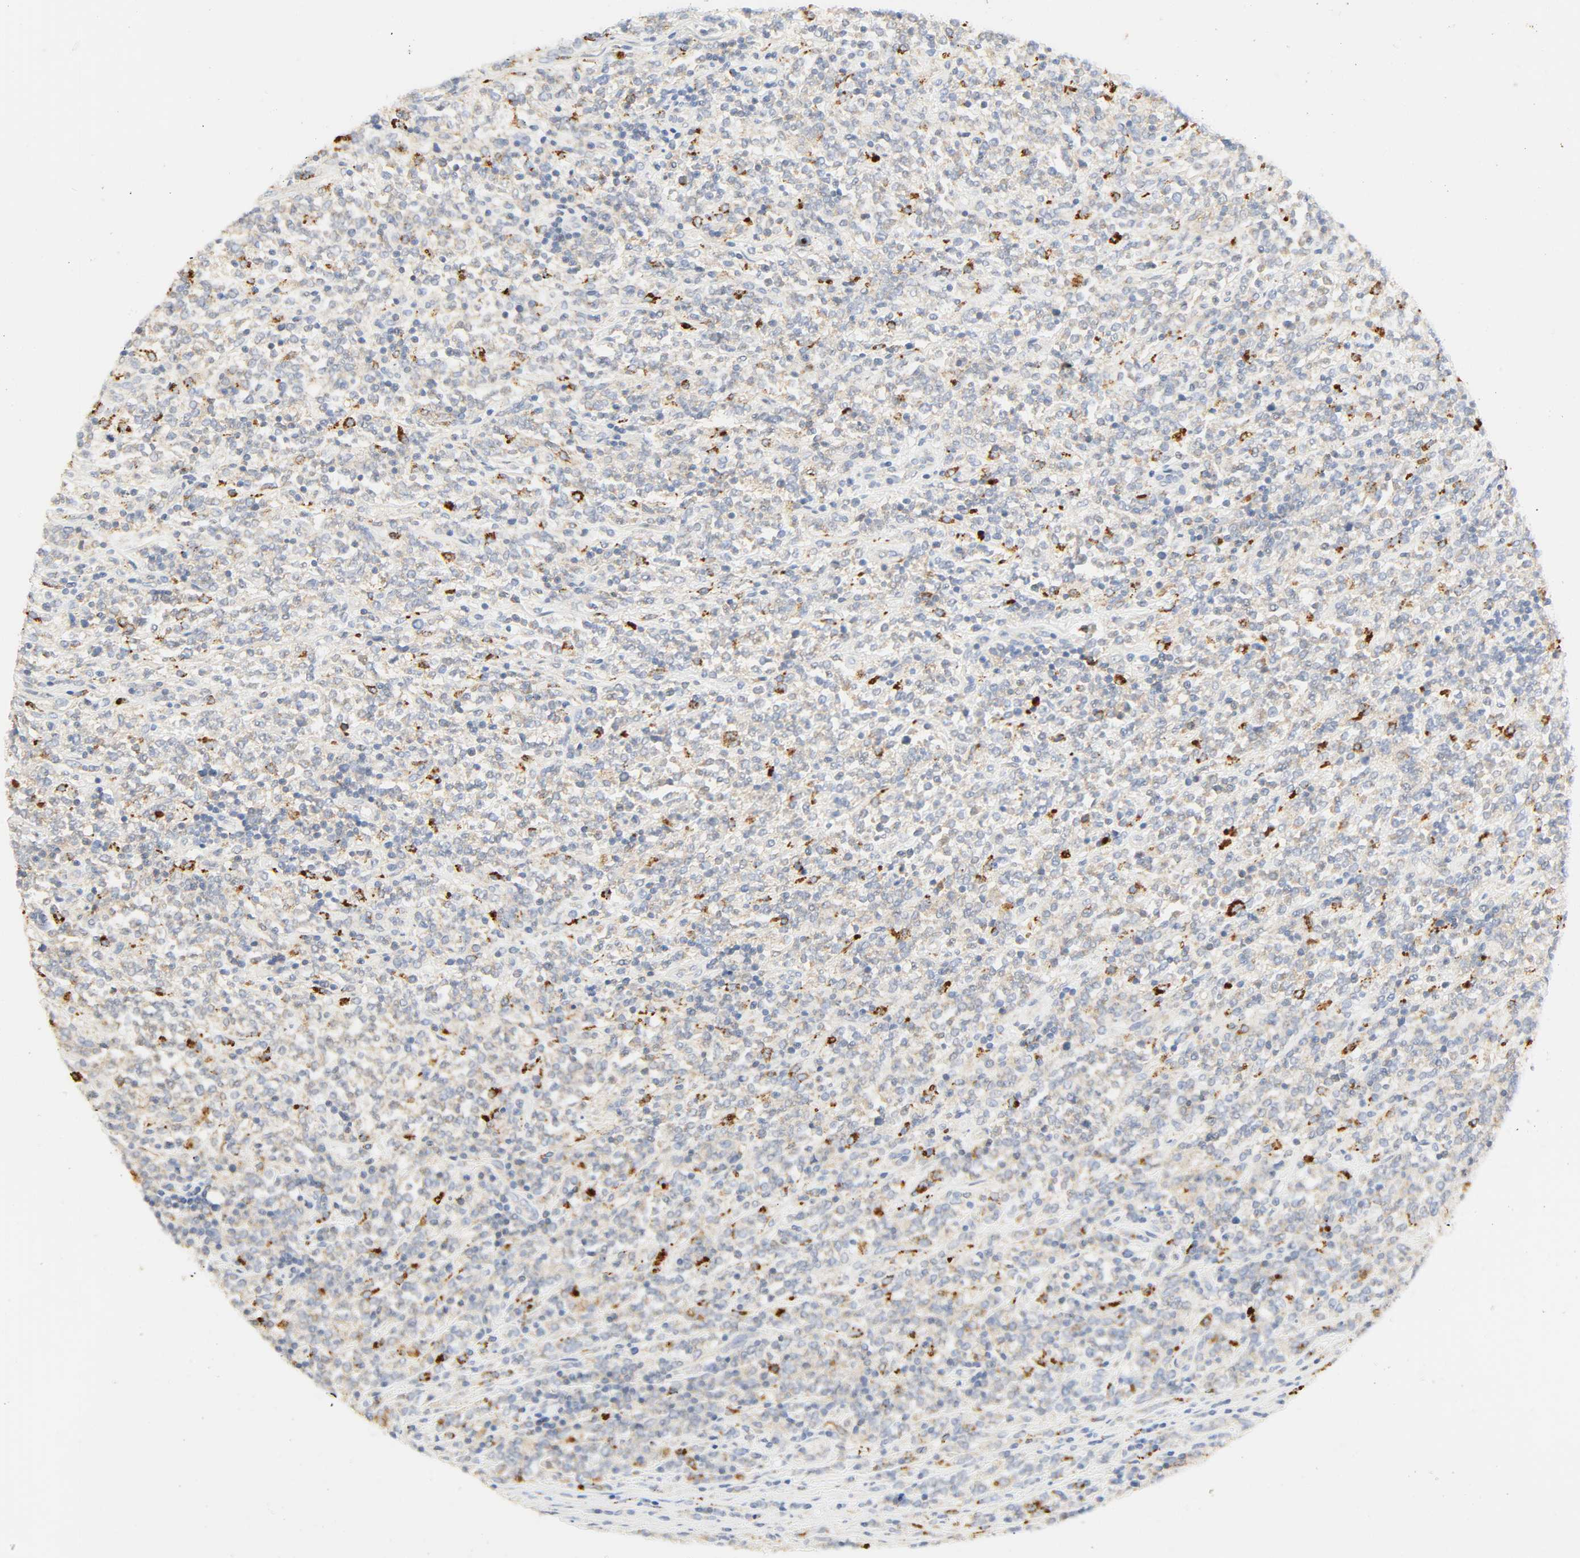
{"staining": {"intensity": "strong", "quantity": "<25%", "location": "cytoplasmic/membranous"}, "tissue": "lymphoma", "cell_type": "Tumor cells", "image_type": "cancer", "snomed": [{"axis": "morphology", "description": "Malignant lymphoma, non-Hodgkin's type, High grade"}, {"axis": "topography", "description": "Soft tissue"}], "caption": "Lymphoma stained for a protein (brown) exhibits strong cytoplasmic/membranous positive expression in approximately <25% of tumor cells.", "gene": "CAMK2A", "patient": {"sex": "male", "age": 18}}